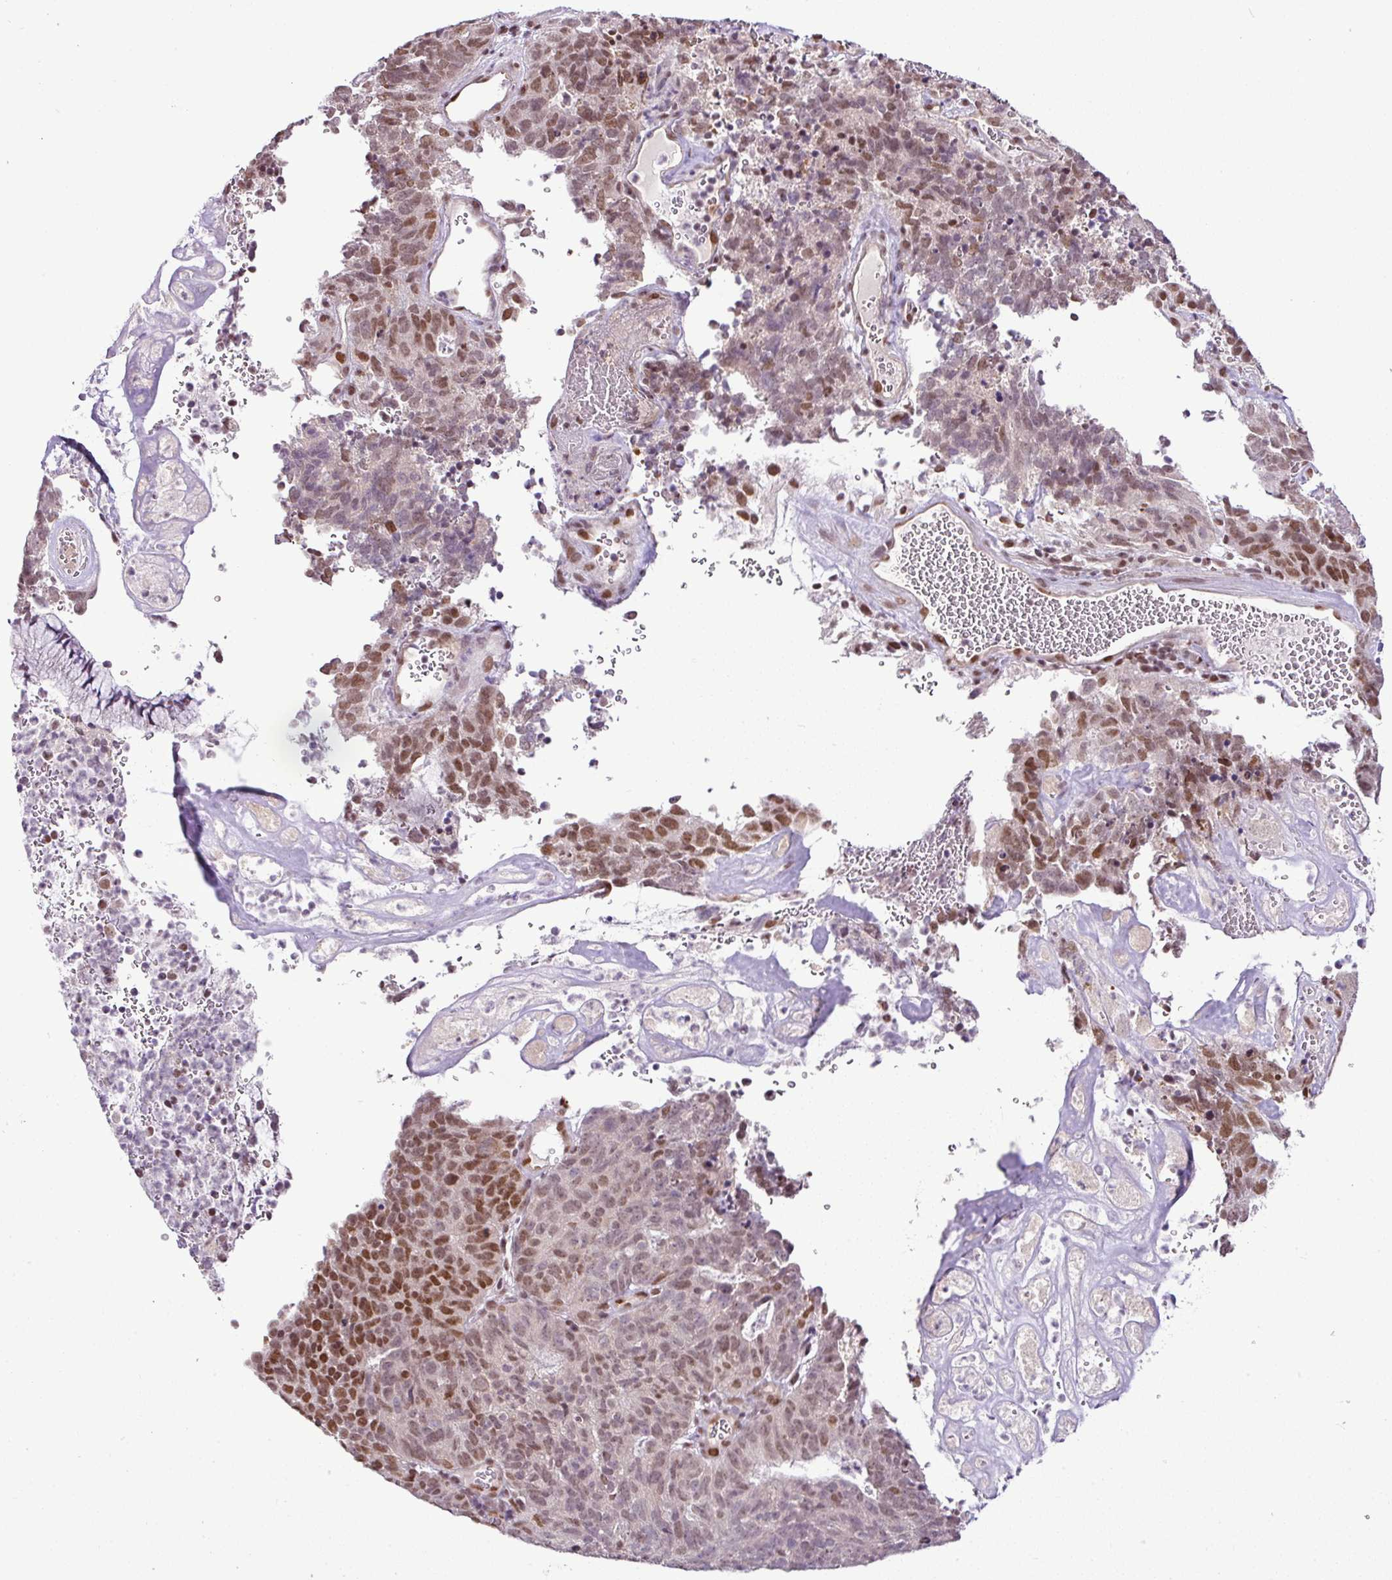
{"staining": {"intensity": "moderate", "quantity": ">75%", "location": "nuclear"}, "tissue": "cervical cancer", "cell_type": "Tumor cells", "image_type": "cancer", "snomed": [{"axis": "morphology", "description": "Adenocarcinoma, NOS"}, {"axis": "topography", "description": "Cervix"}], "caption": "Immunohistochemical staining of human cervical cancer (adenocarcinoma) reveals medium levels of moderate nuclear protein staining in approximately >75% of tumor cells.", "gene": "PGAP4", "patient": {"sex": "female", "age": 38}}